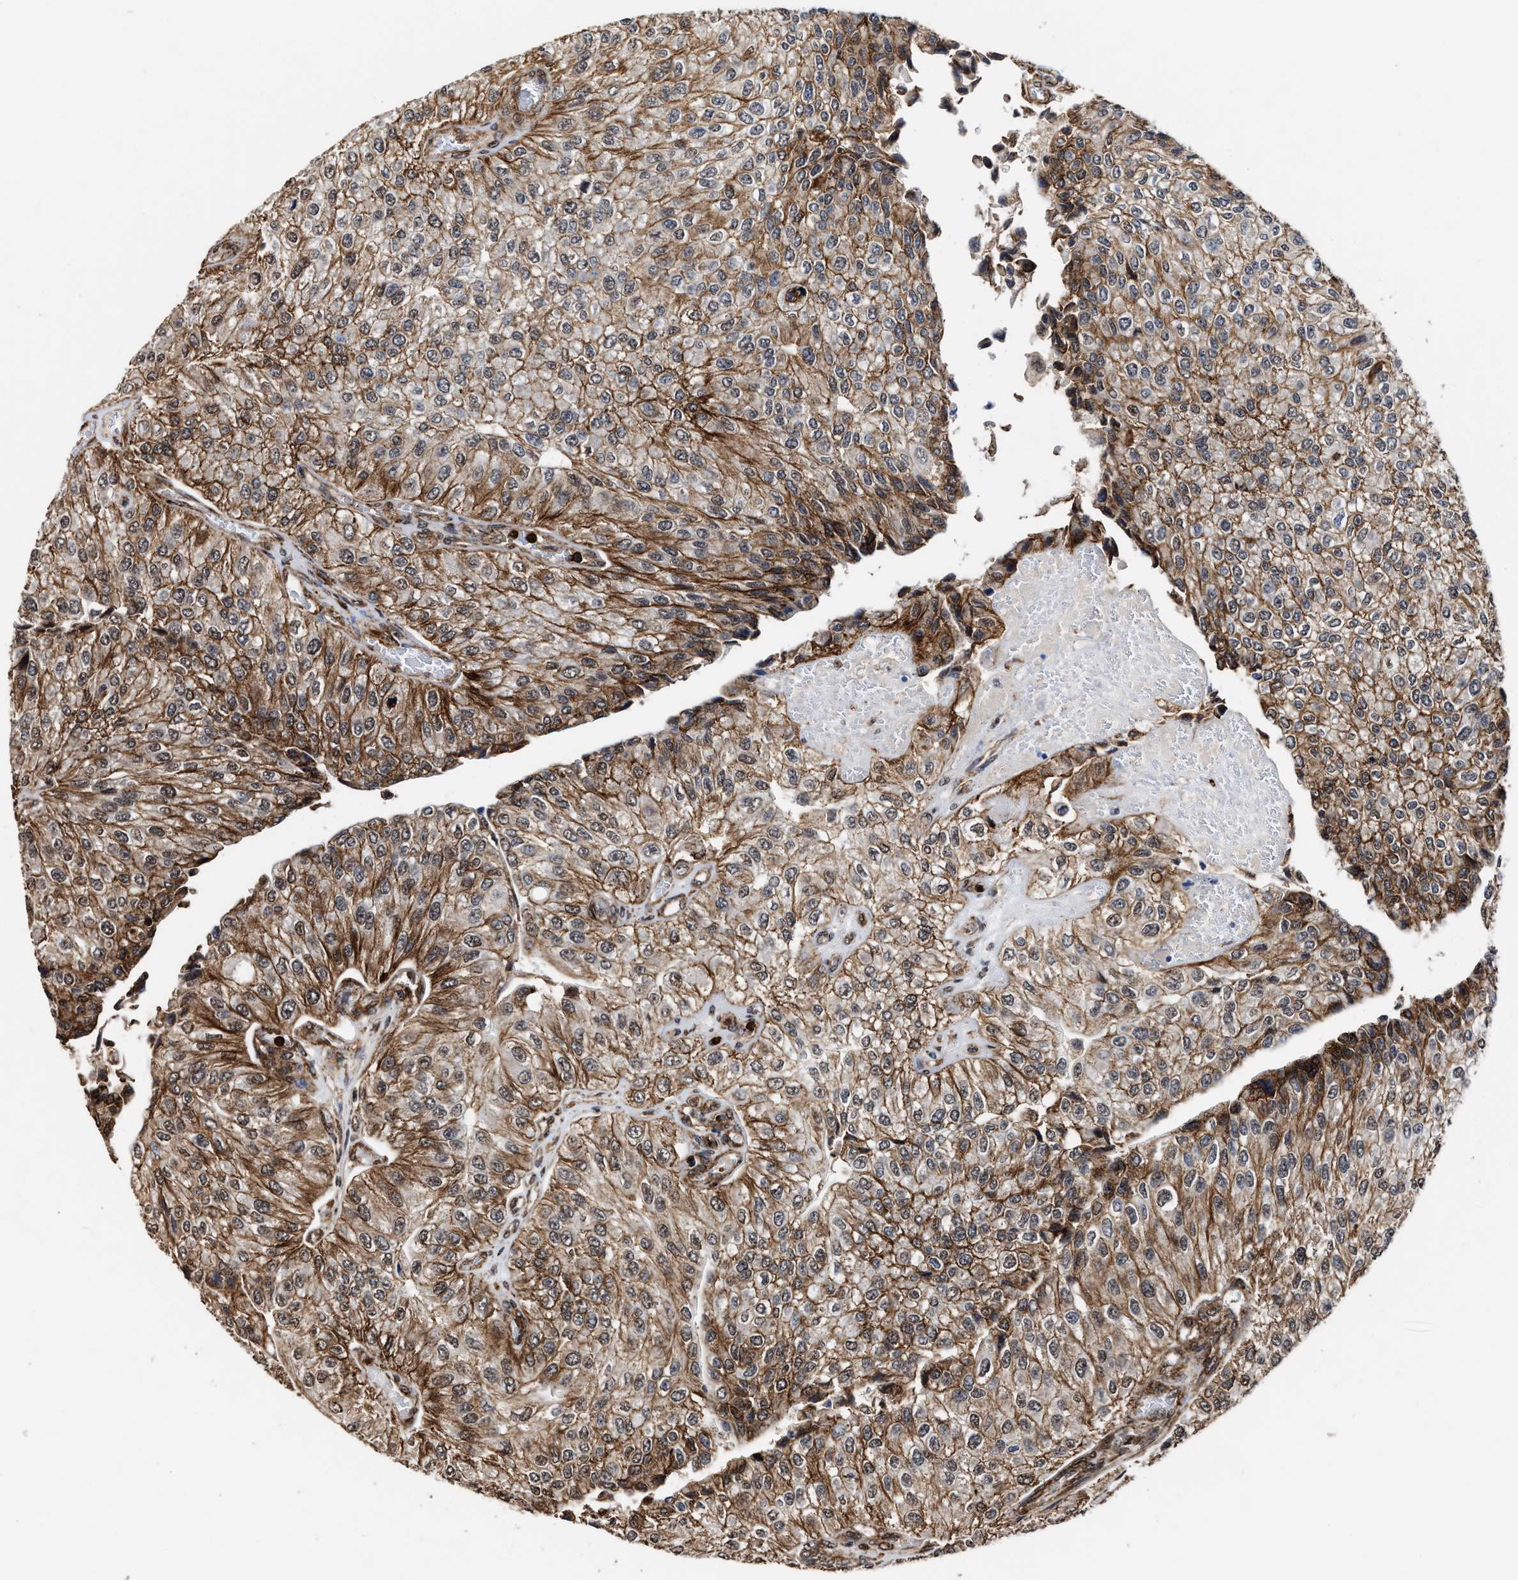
{"staining": {"intensity": "moderate", "quantity": ">75%", "location": "cytoplasmic/membranous"}, "tissue": "urothelial cancer", "cell_type": "Tumor cells", "image_type": "cancer", "snomed": [{"axis": "morphology", "description": "Urothelial carcinoma, High grade"}, {"axis": "topography", "description": "Kidney"}, {"axis": "topography", "description": "Urinary bladder"}], "caption": "Immunohistochemical staining of human urothelial cancer displays medium levels of moderate cytoplasmic/membranous protein staining in approximately >75% of tumor cells. The staining was performed using DAB (3,3'-diaminobenzidine) to visualize the protein expression in brown, while the nuclei were stained in blue with hematoxylin (Magnification: 20x).", "gene": "SEPTIN2", "patient": {"sex": "male", "age": 77}}